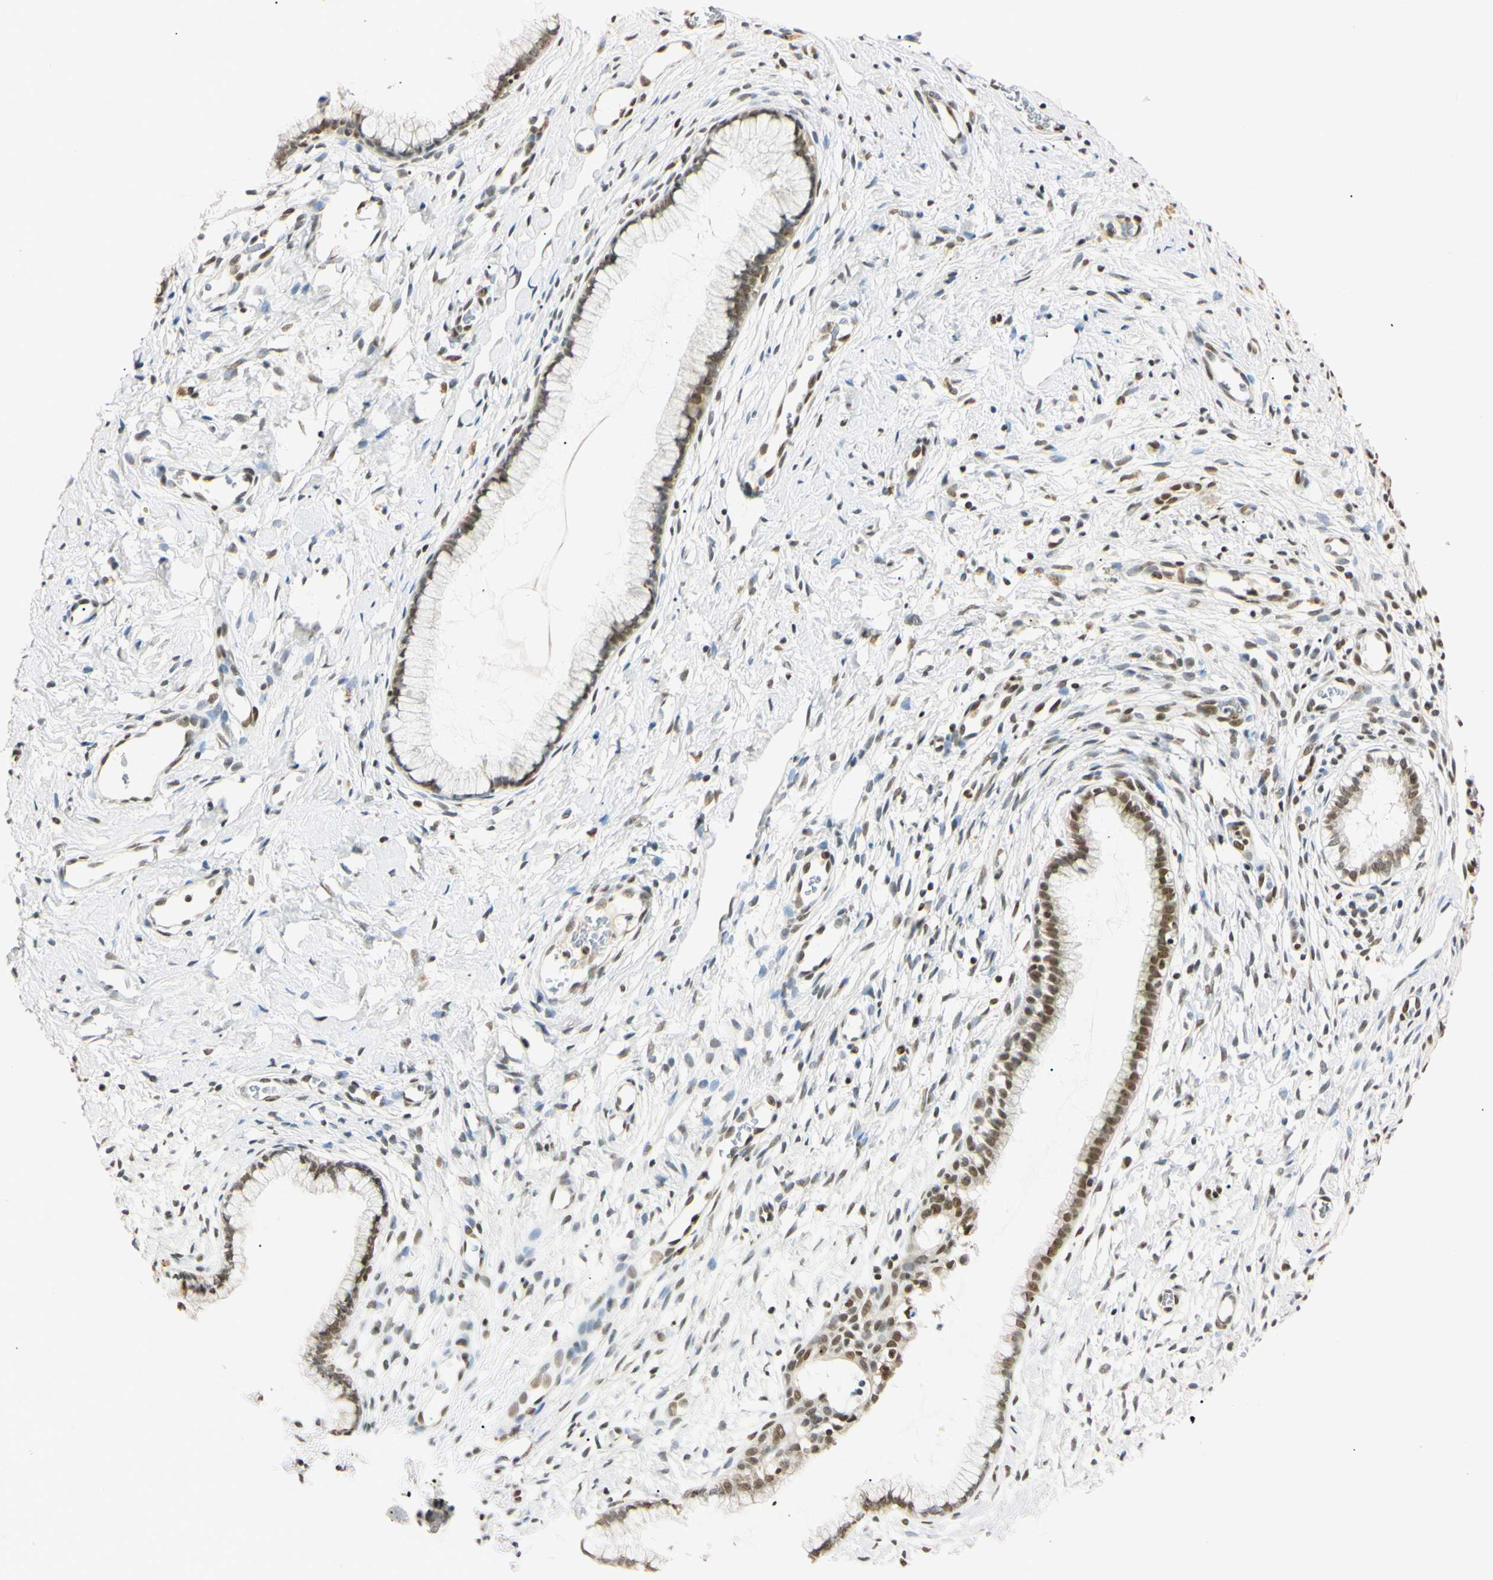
{"staining": {"intensity": "strong", "quantity": ">75%", "location": "nuclear"}, "tissue": "cervix", "cell_type": "Glandular cells", "image_type": "normal", "snomed": [{"axis": "morphology", "description": "Normal tissue, NOS"}, {"axis": "topography", "description": "Cervix"}], "caption": "Protein staining exhibits strong nuclear staining in about >75% of glandular cells in normal cervix. (brown staining indicates protein expression, while blue staining denotes nuclei).", "gene": "SMARCA5", "patient": {"sex": "female", "age": 65}}